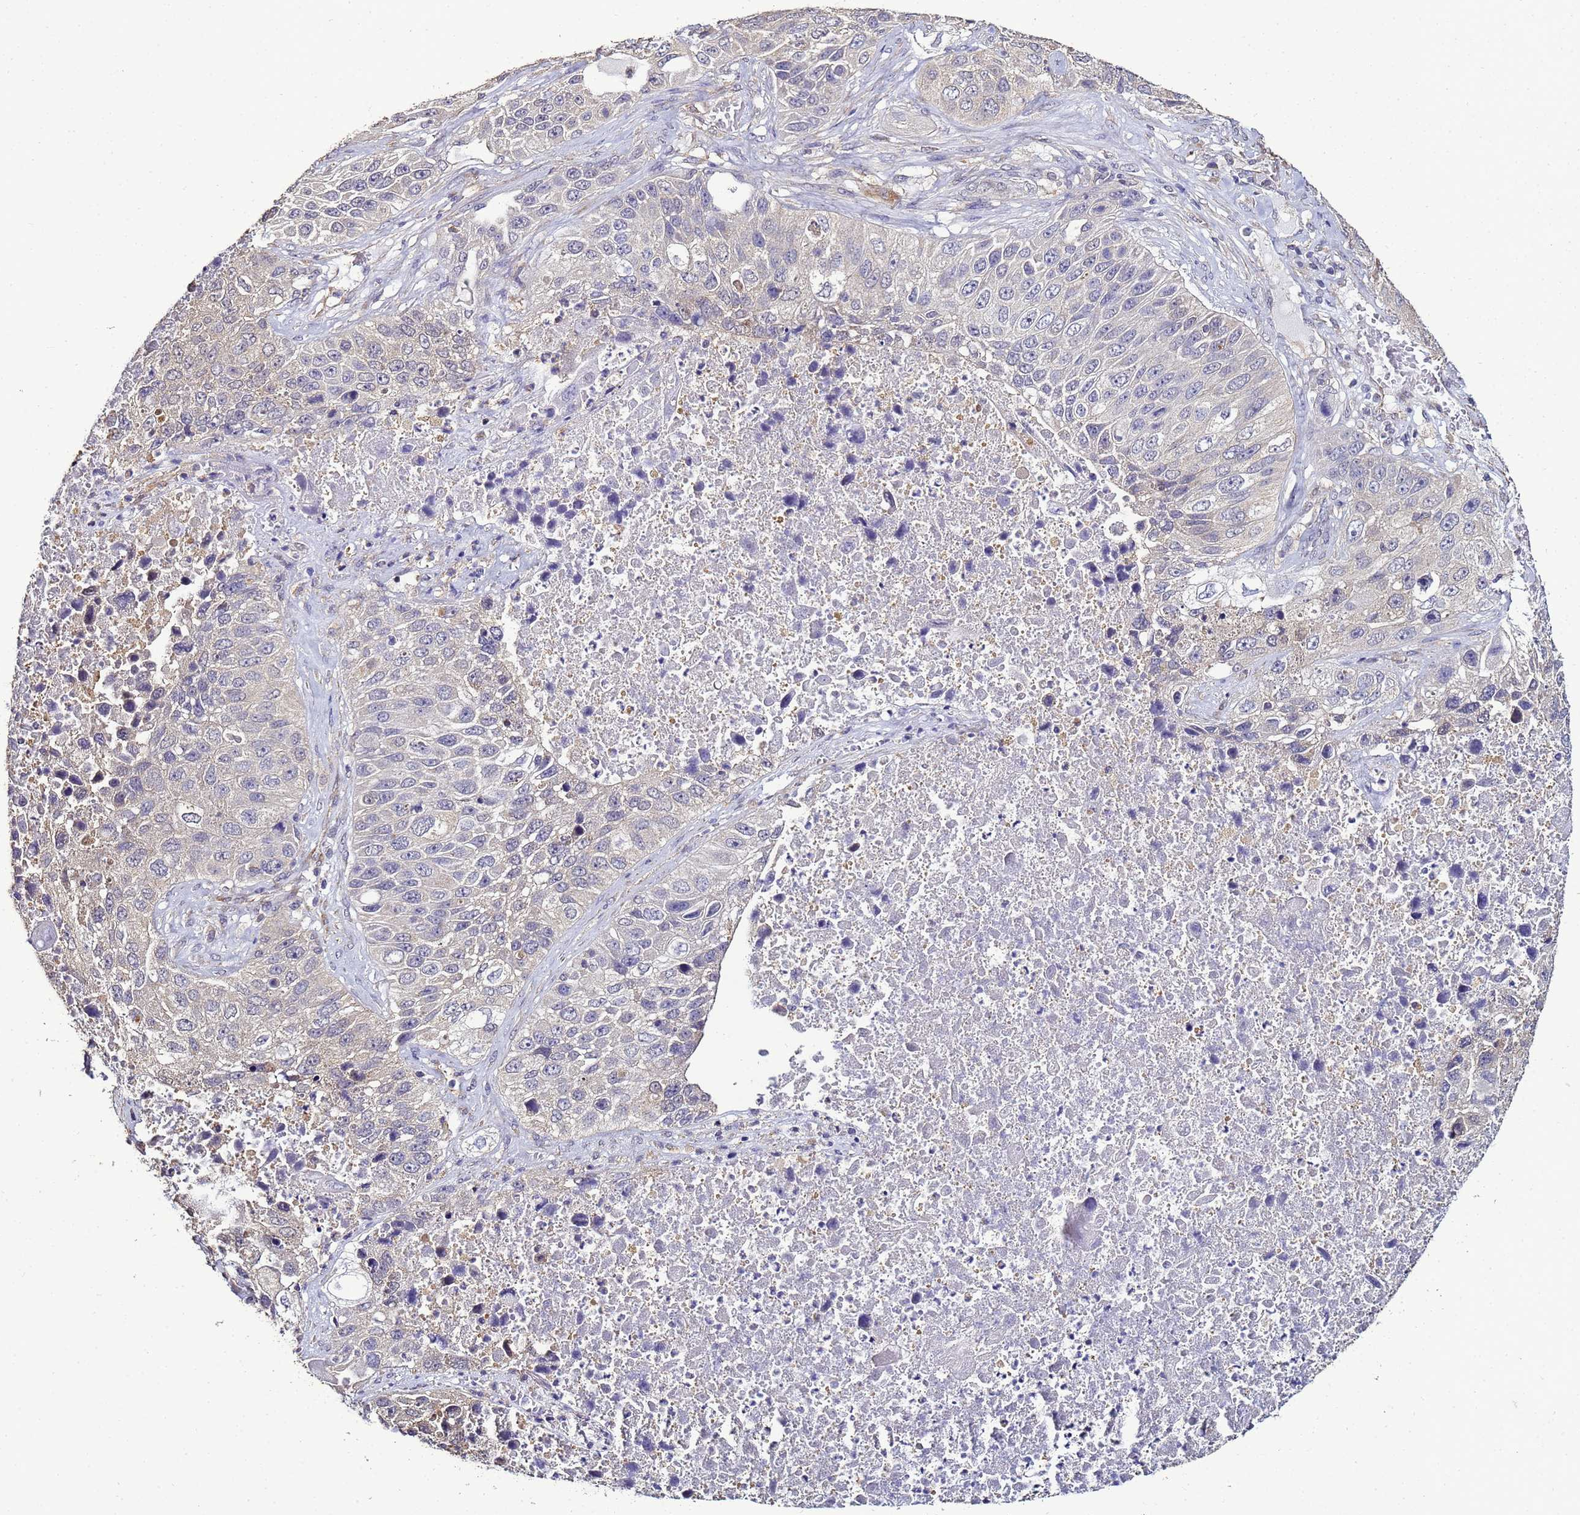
{"staining": {"intensity": "negative", "quantity": "none", "location": "none"}, "tissue": "lung cancer", "cell_type": "Tumor cells", "image_type": "cancer", "snomed": [{"axis": "morphology", "description": "Squamous cell carcinoma, NOS"}, {"axis": "topography", "description": "Lung"}], "caption": "A histopathology image of human lung cancer is negative for staining in tumor cells.", "gene": "ENOPH1", "patient": {"sex": "male", "age": 61}}